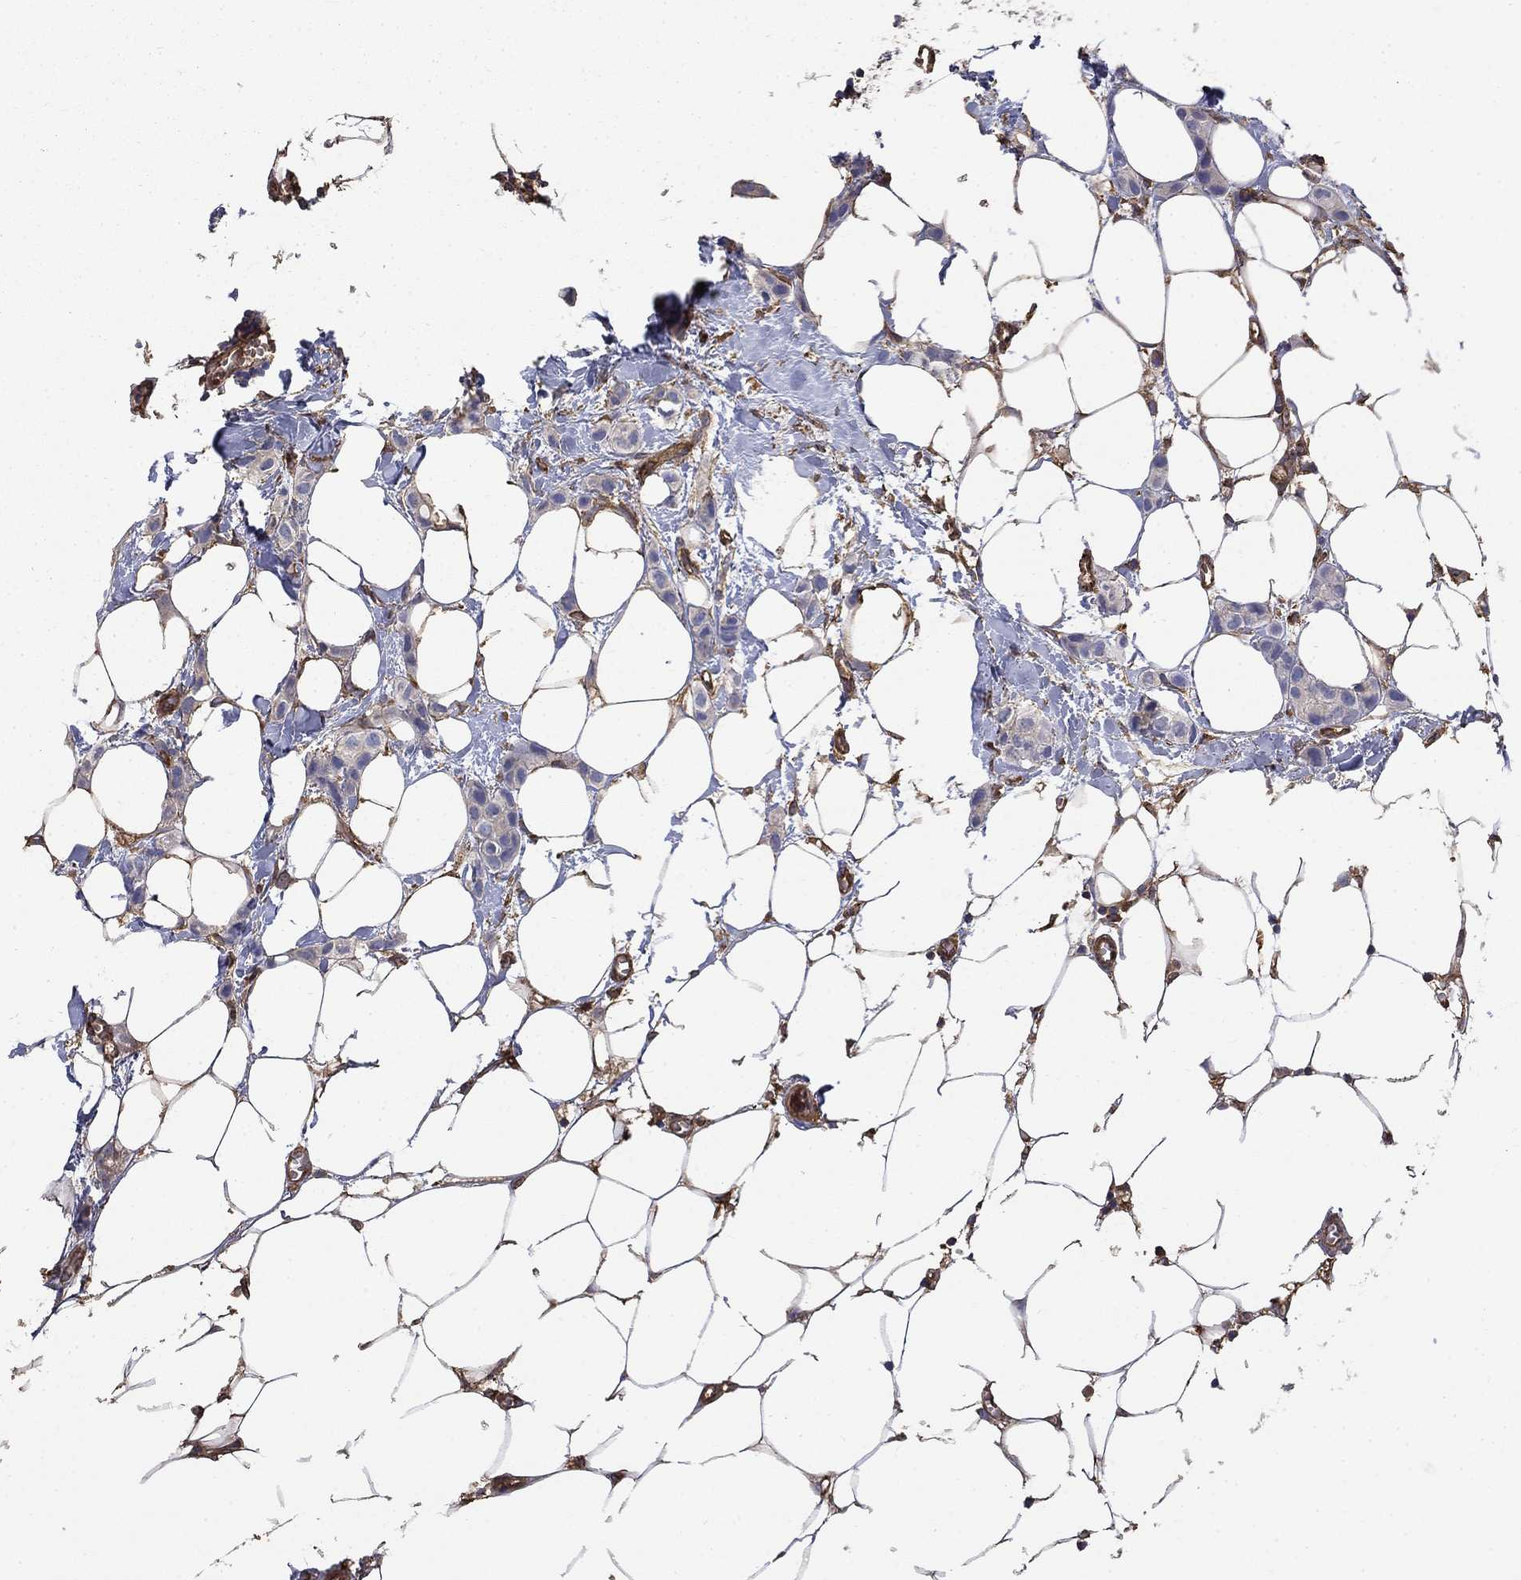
{"staining": {"intensity": "negative", "quantity": "none", "location": "none"}, "tissue": "breast cancer", "cell_type": "Tumor cells", "image_type": "cancer", "snomed": [{"axis": "morphology", "description": "Duct carcinoma"}, {"axis": "topography", "description": "Breast"}], "caption": "A histopathology image of human breast cancer is negative for staining in tumor cells. (Brightfield microscopy of DAB (3,3'-diaminobenzidine) IHC at high magnification).", "gene": "DPYSL2", "patient": {"sex": "female", "age": 85}}